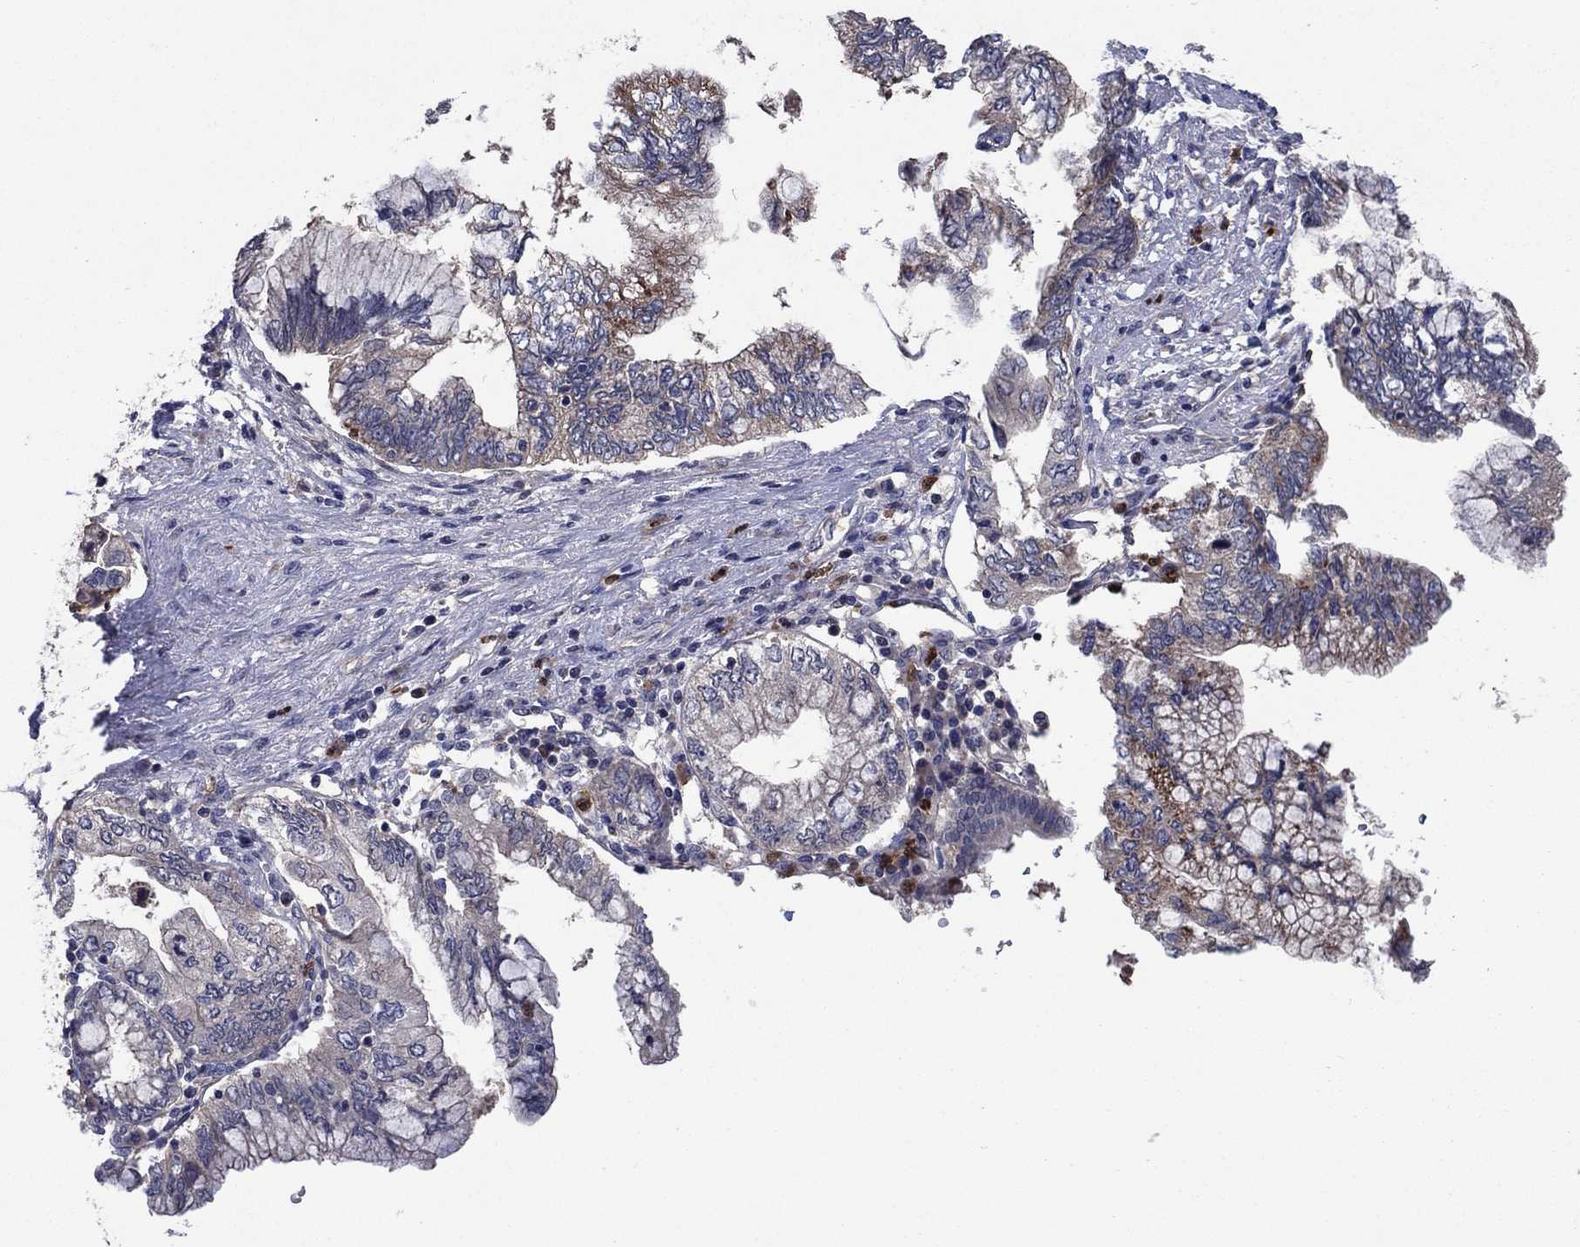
{"staining": {"intensity": "moderate", "quantity": "<25%", "location": "cytoplasmic/membranous"}, "tissue": "pancreatic cancer", "cell_type": "Tumor cells", "image_type": "cancer", "snomed": [{"axis": "morphology", "description": "Adenocarcinoma, NOS"}, {"axis": "topography", "description": "Pancreas"}], "caption": "Tumor cells demonstrate moderate cytoplasmic/membranous positivity in about <25% of cells in adenocarcinoma (pancreatic). (brown staining indicates protein expression, while blue staining denotes nuclei).", "gene": "MSRB1", "patient": {"sex": "female", "age": 73}}